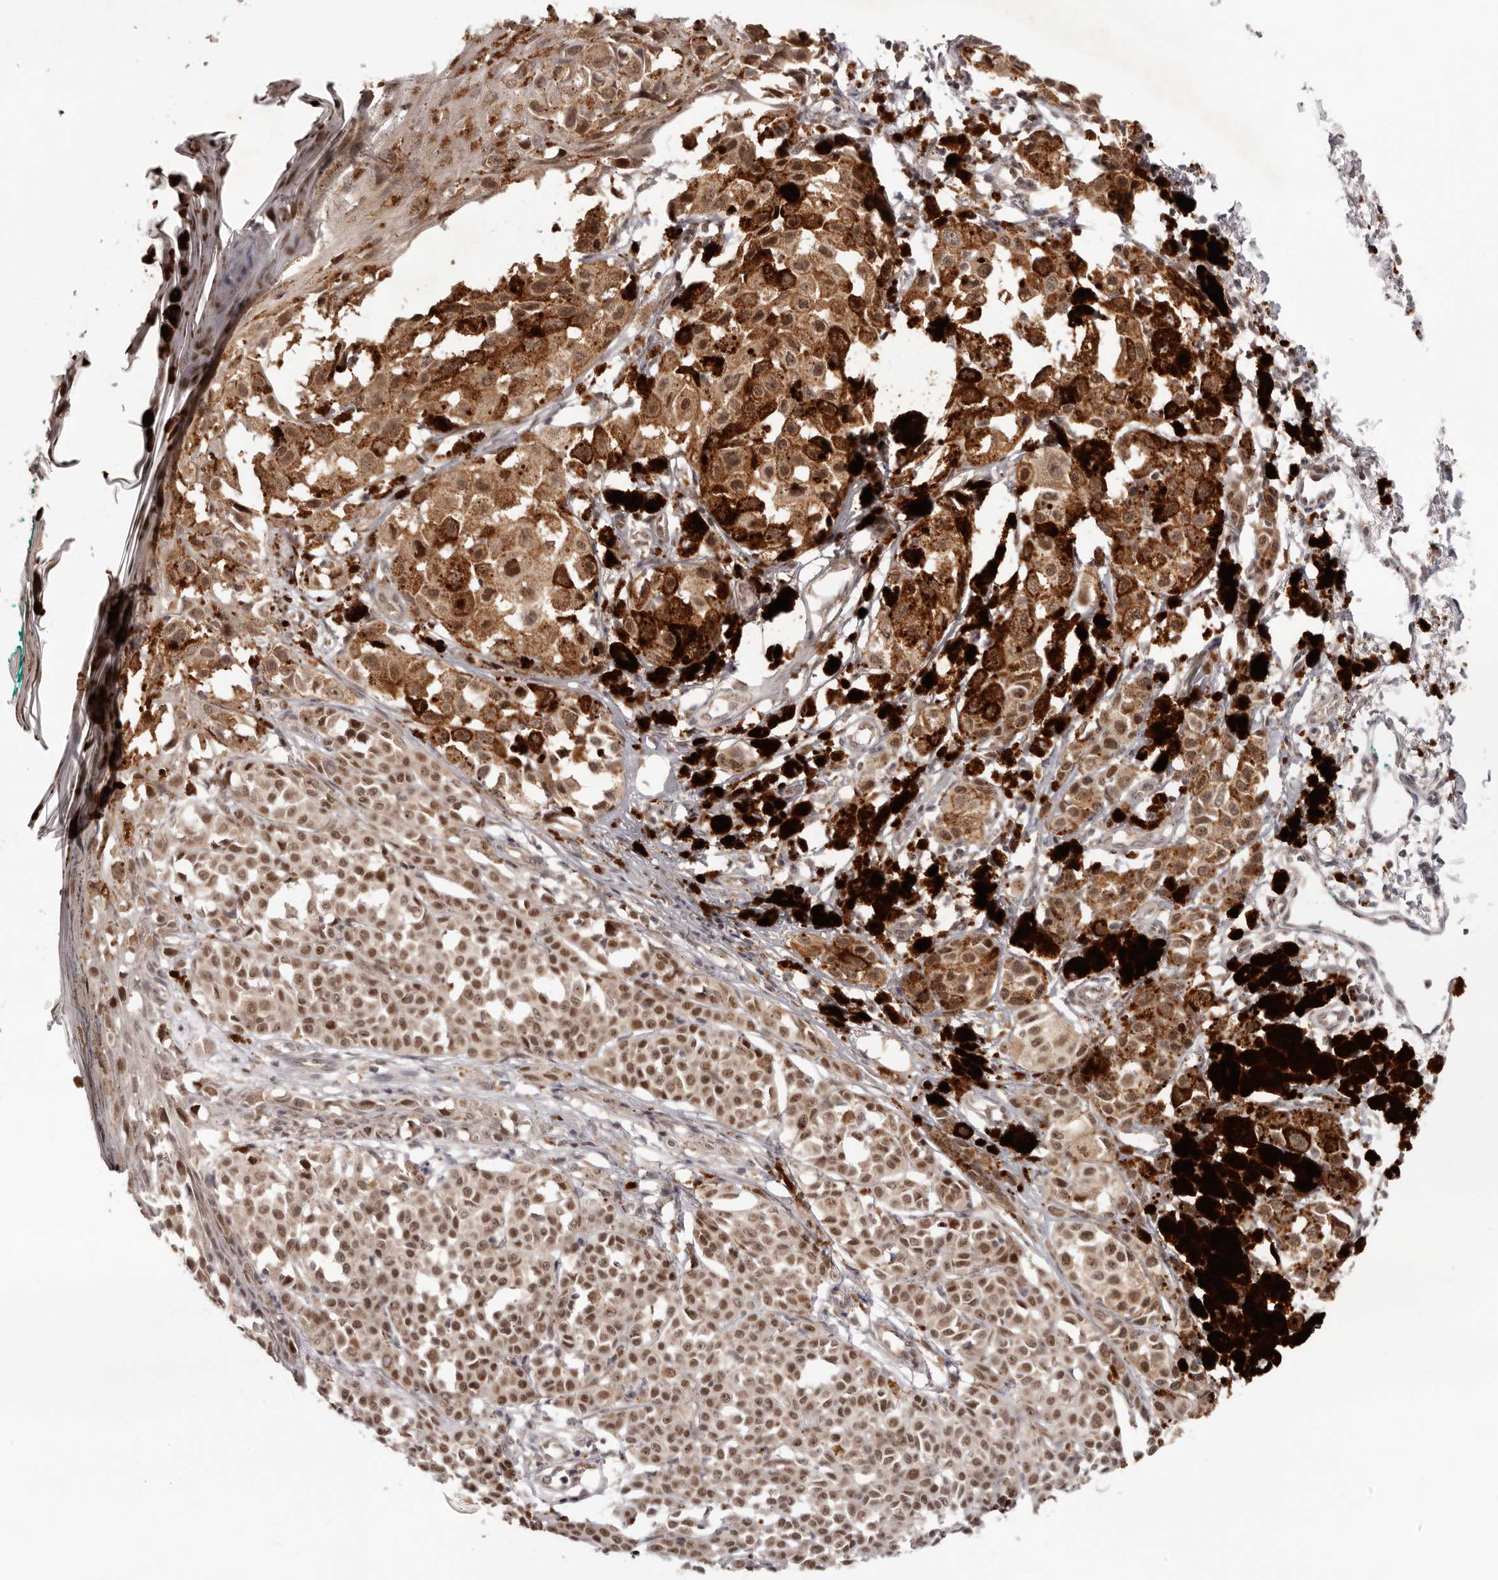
{"staining": {"intensity": "moderate", "quantity": ">75%", "location": "cytoplasmic/membranous,nuclear"}, "tissue": "melanoma", "cell_type": "Tumor cells", "image_type": "cancer", "snomed": [{"axis": "morphology", "description": "Malignant melanoma, NOS"}, {"axis": "topography", "description": "Skin of leg"}], "caption": "A high-resolution micrograph shows immunohistochemistry (IHC) staining of malignant melanoma, which displays moderate cytoplasmic/membranous and nuclear positivity in about >75% of tumor cells. (brown staining indicates protein expression, while blue staining denotes nuclei).", "gene": "TBX5", "patient": {"sex": "female", "age": 72}}